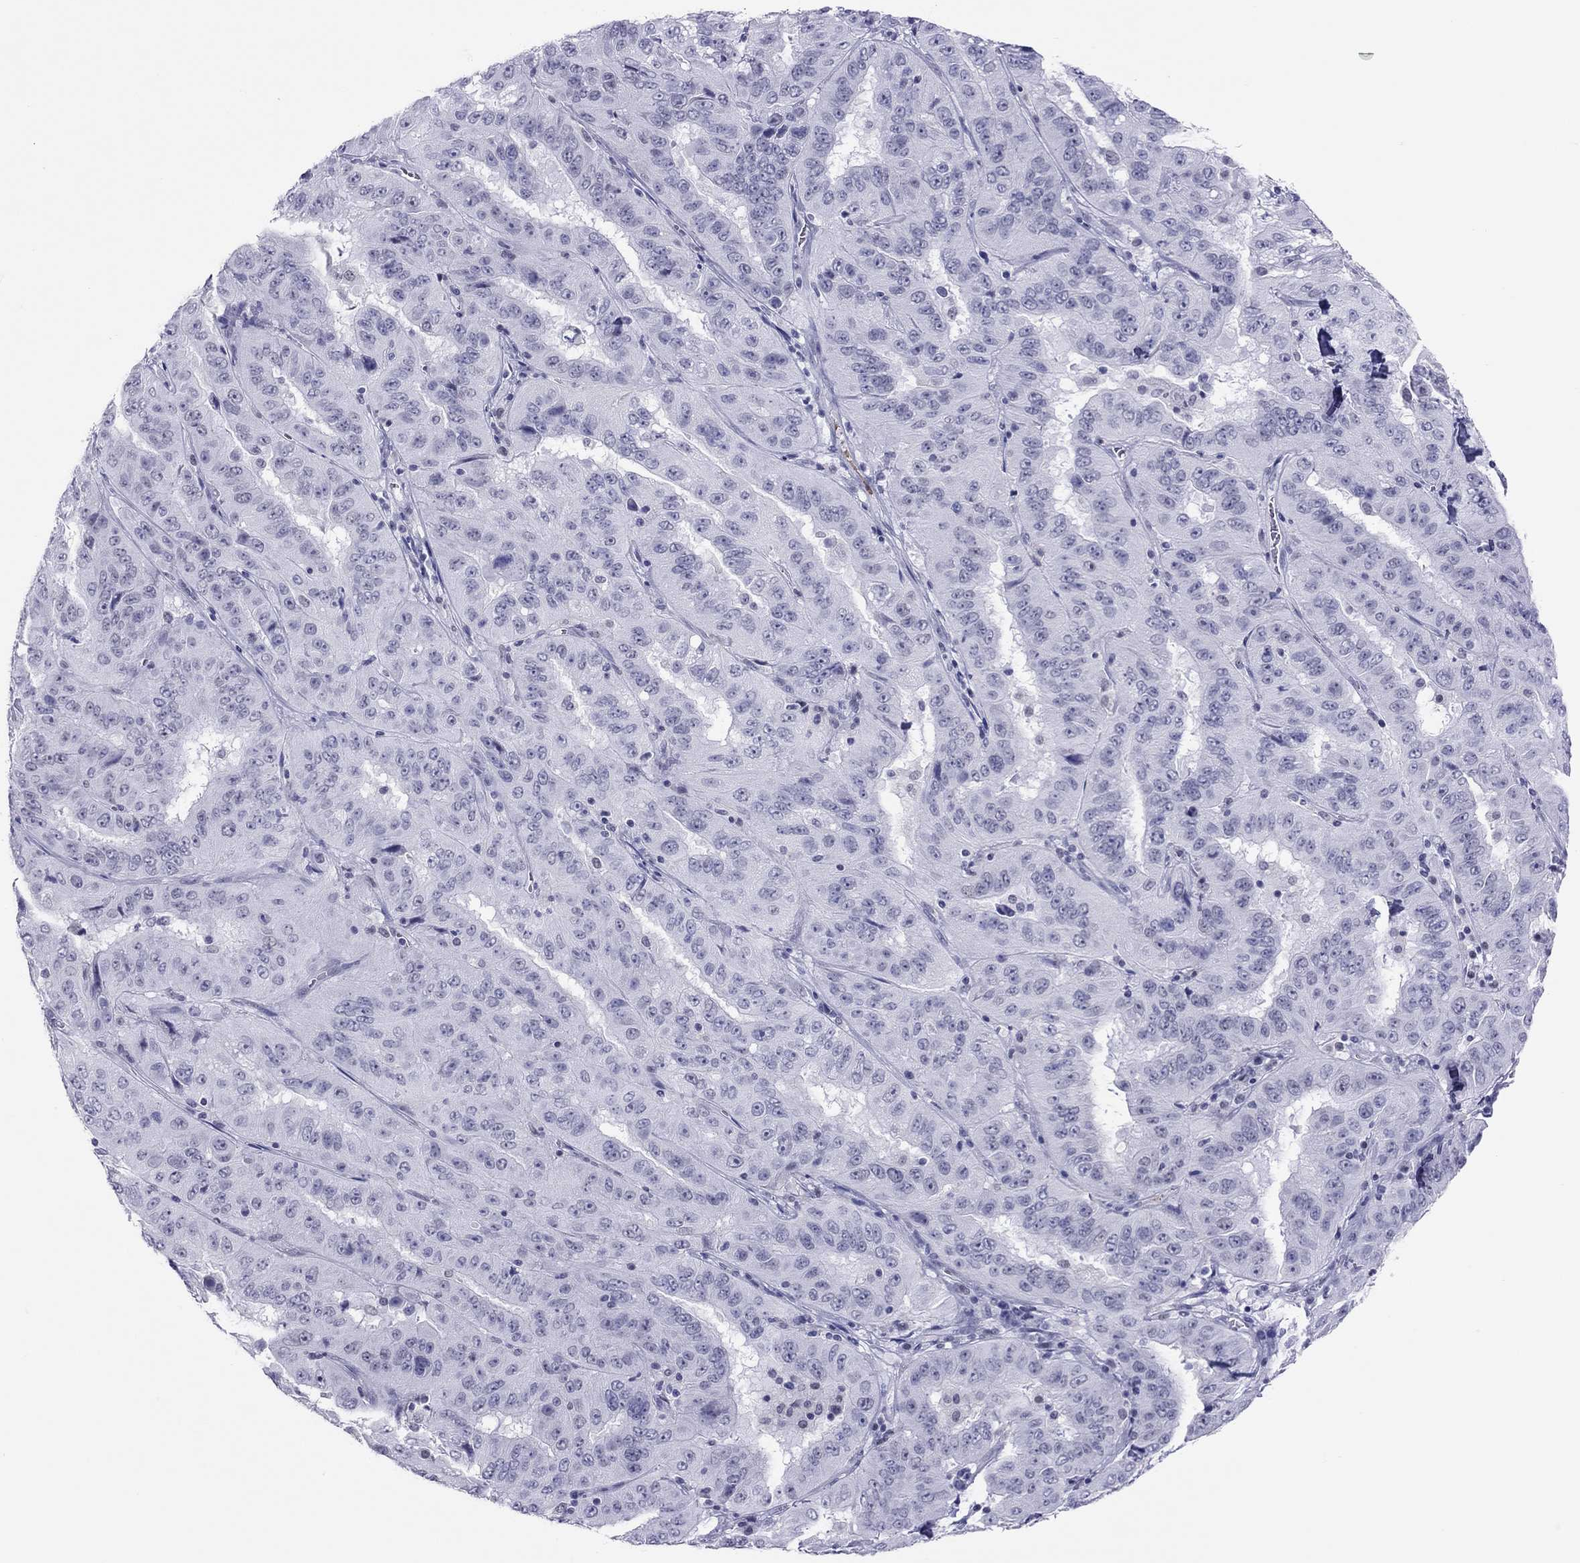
{"staining": {"intensity": "negative", "quantity": "none", "location": "none"}, "tissue": "pancreatic cancer", "cell_type": "Tumor cells", "image_type": "cancer", "snomed": [{"axis": "morphology", "description": "Adenocarcinoma, NOS"}, {"axis": "topography", "description": "Pancreas"}], "caption": "This is an IHC photomicrograph of human pancreatic cancer (adenocarcinoma). There is no expression in tumor cells.", "gene": "JHY", "patient": {"sex": "male", "age": 63}}